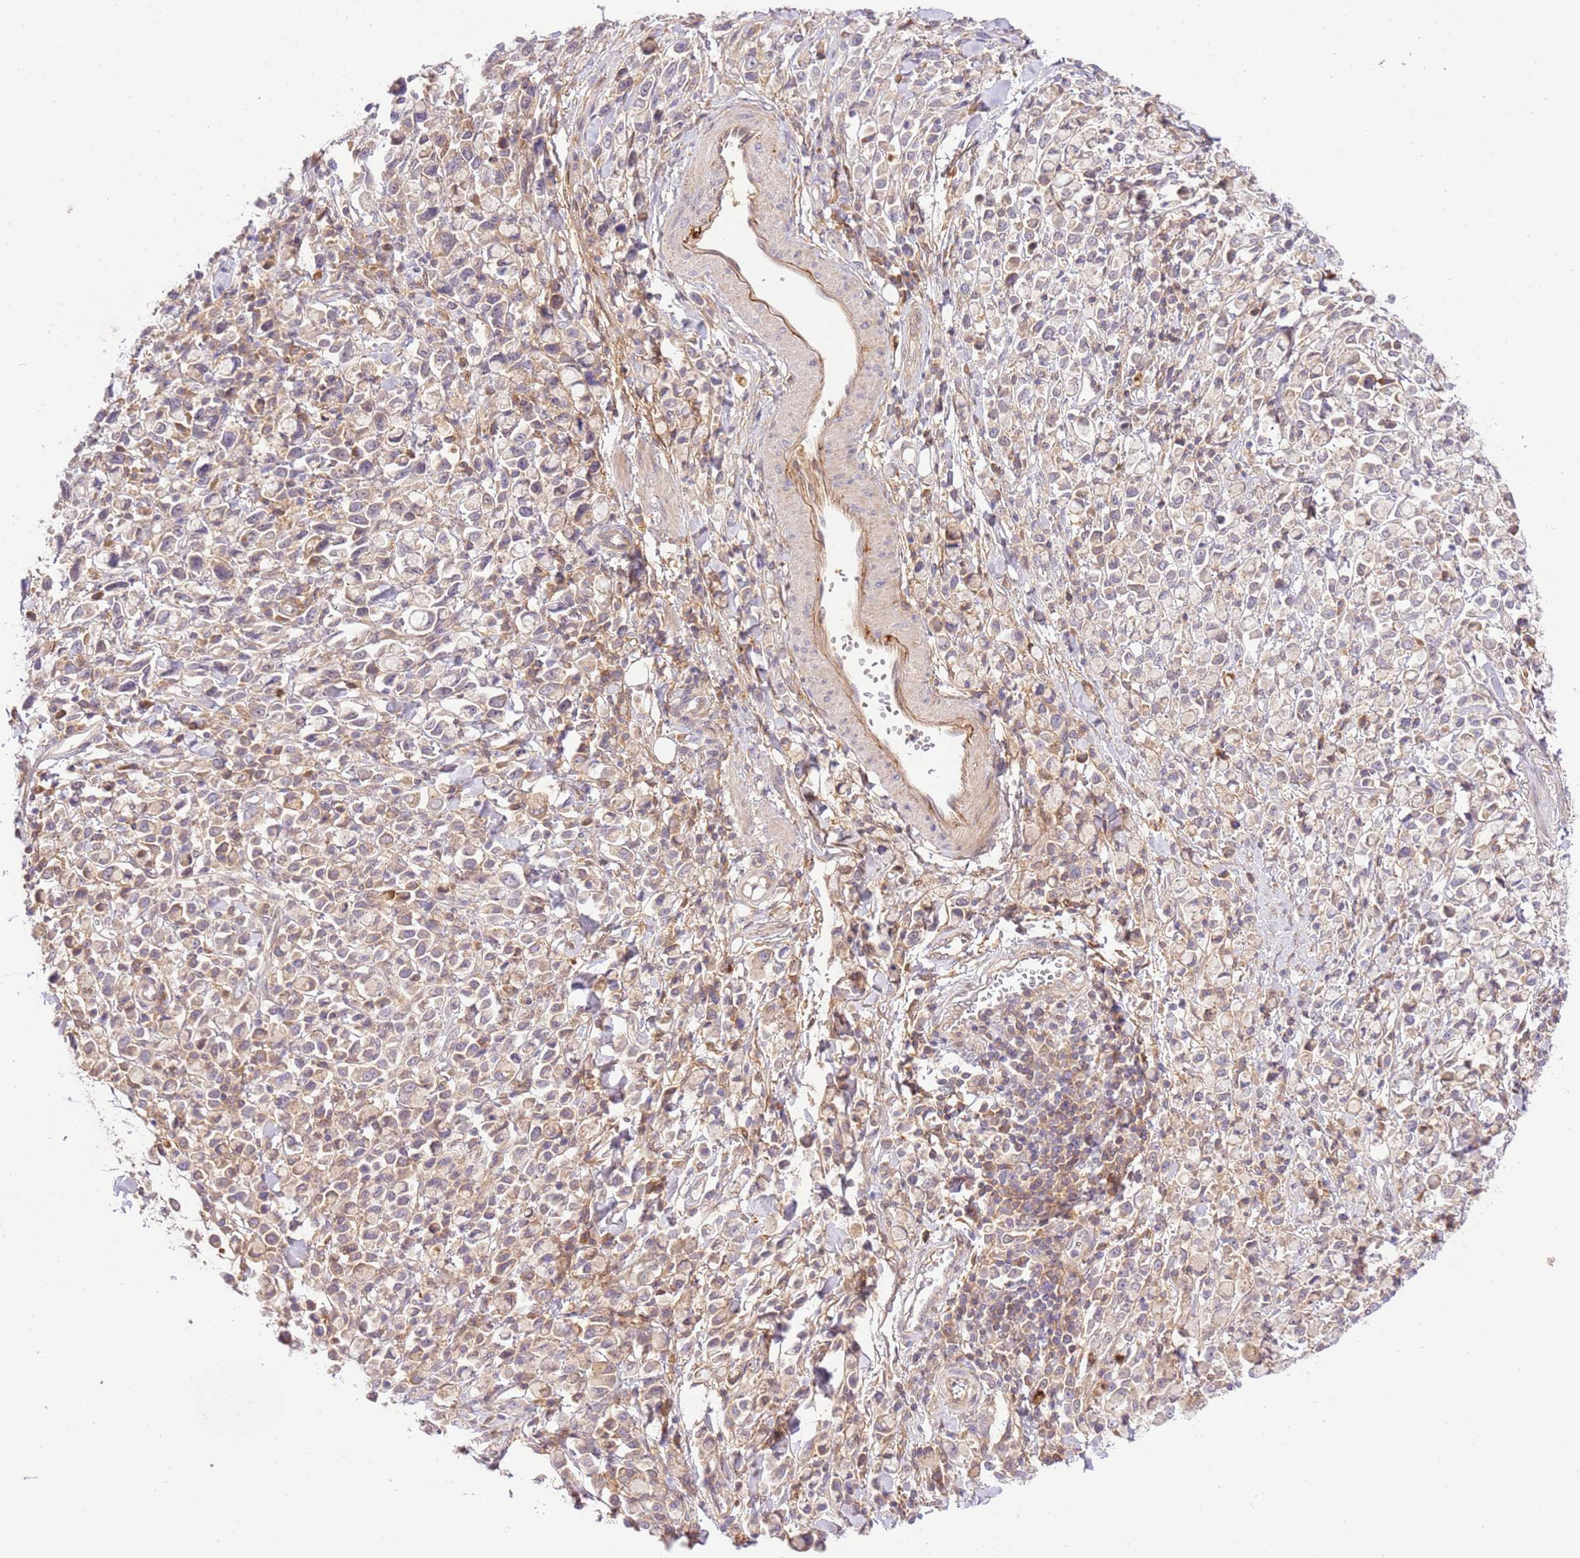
{"staining": {"intensity": "weak", "quantity": "<25%", "location": "cytoplasmic/membranous"}, "tissue": "stomach cancer", "cell_type": "Tumor cells", "image_type": "cancer", "snomed": [{"axis": "morphology", "description": "Adenocarcinoma, NOS"}, {"axis": "topography", "description": "Stomach"}], "caption": "Stomach adenocarcinoma was stained to show a protein in brown. There is no significant staining in tumor cells. (DAB IHC, high magnification).", "gene": "C8G", "patient": {"sex": "female", "age": 81}}